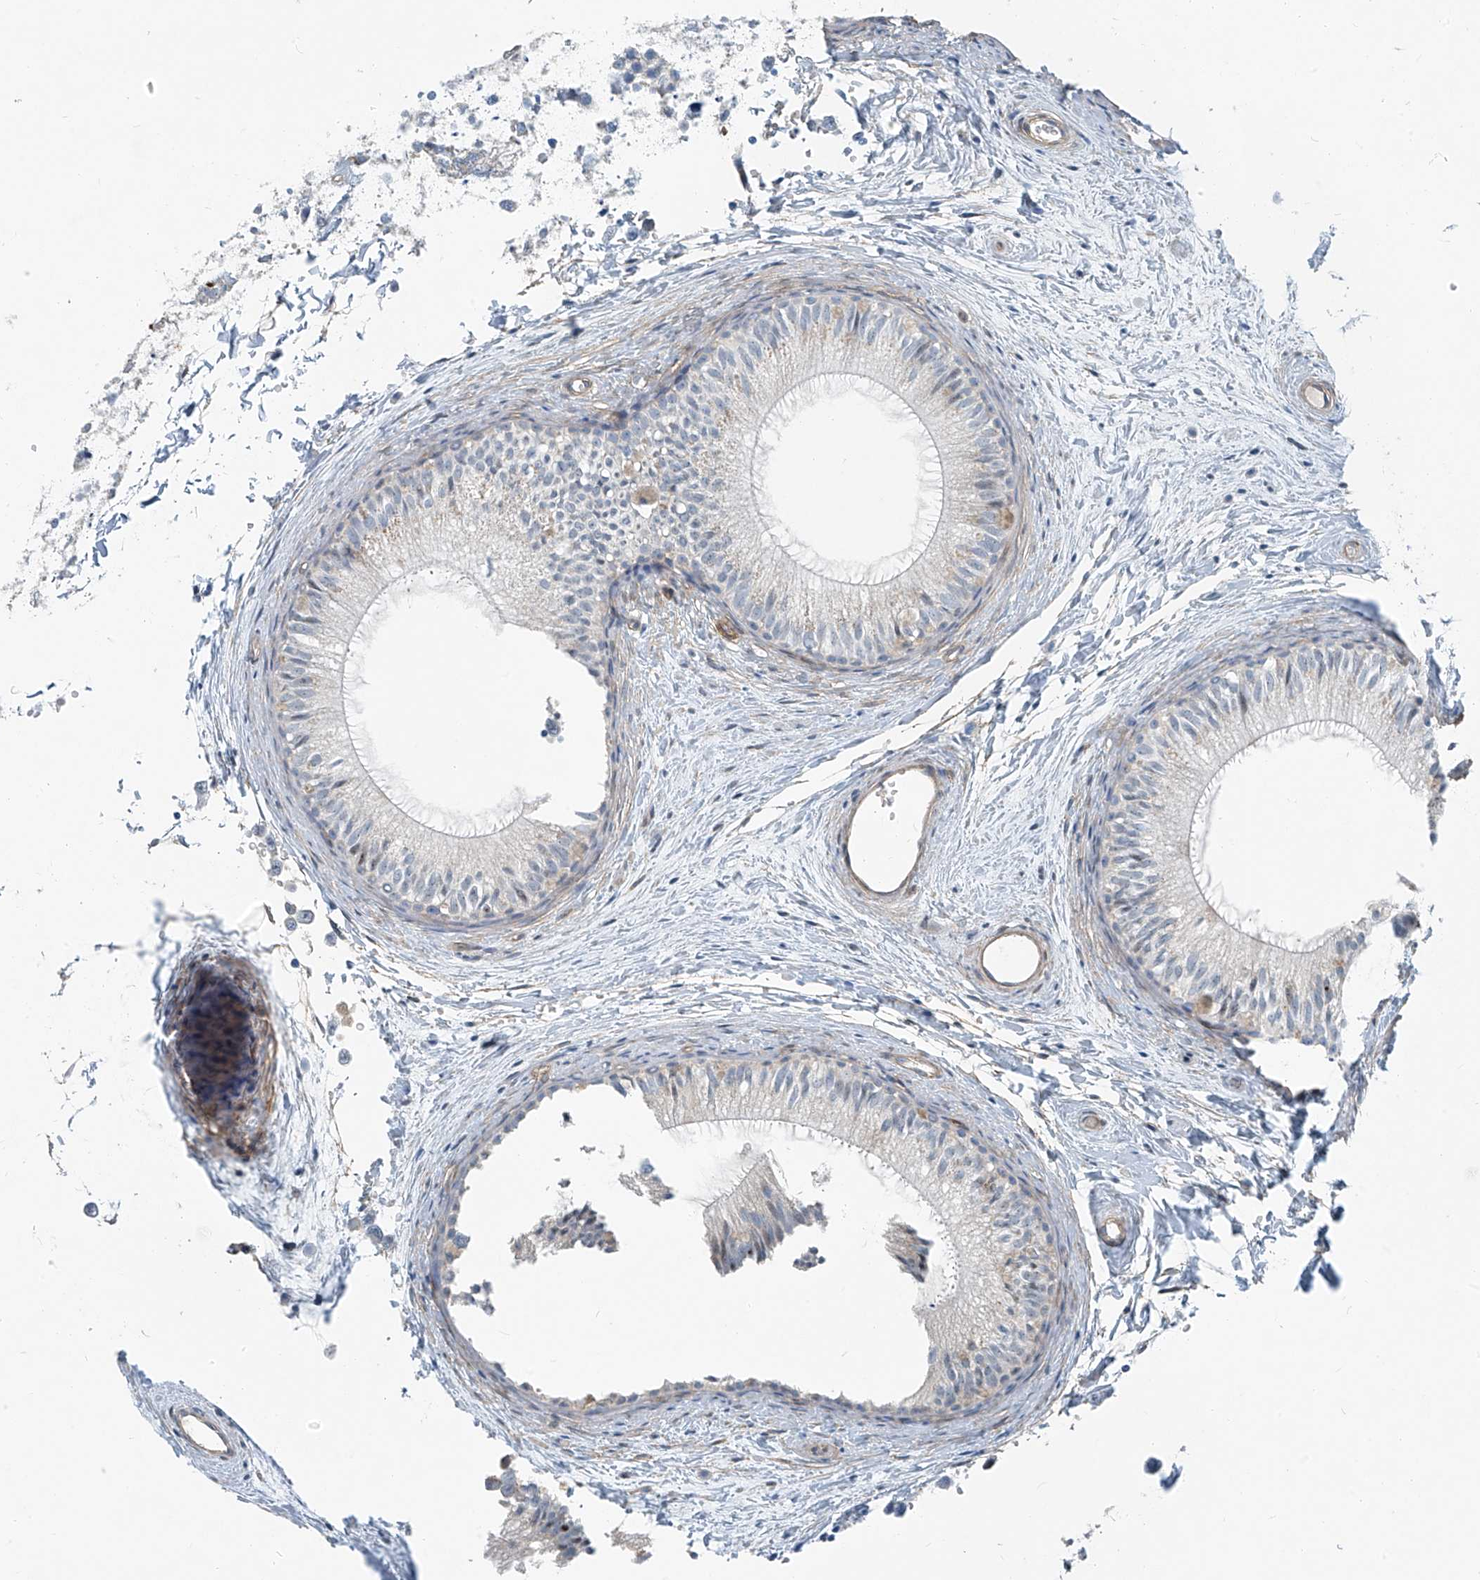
{"staining": {"intensity": "negative", "quantity": "none", "location": "none"}, "tissue": "epididymis", "cell_type": "Glandular cells", "image_type": "normal", "snomed": [{"axis": "morphology", "description": "Normal tissue, NOS"}, {"axis": "topography", "description": "Epididymis"}], "caption": "Epididymis stained for a protein using immunohistochemistry (IHC) reveals no expression glandular cells.", "gene": "TNS2", "patient": {"sex": "male", "age": 34}}